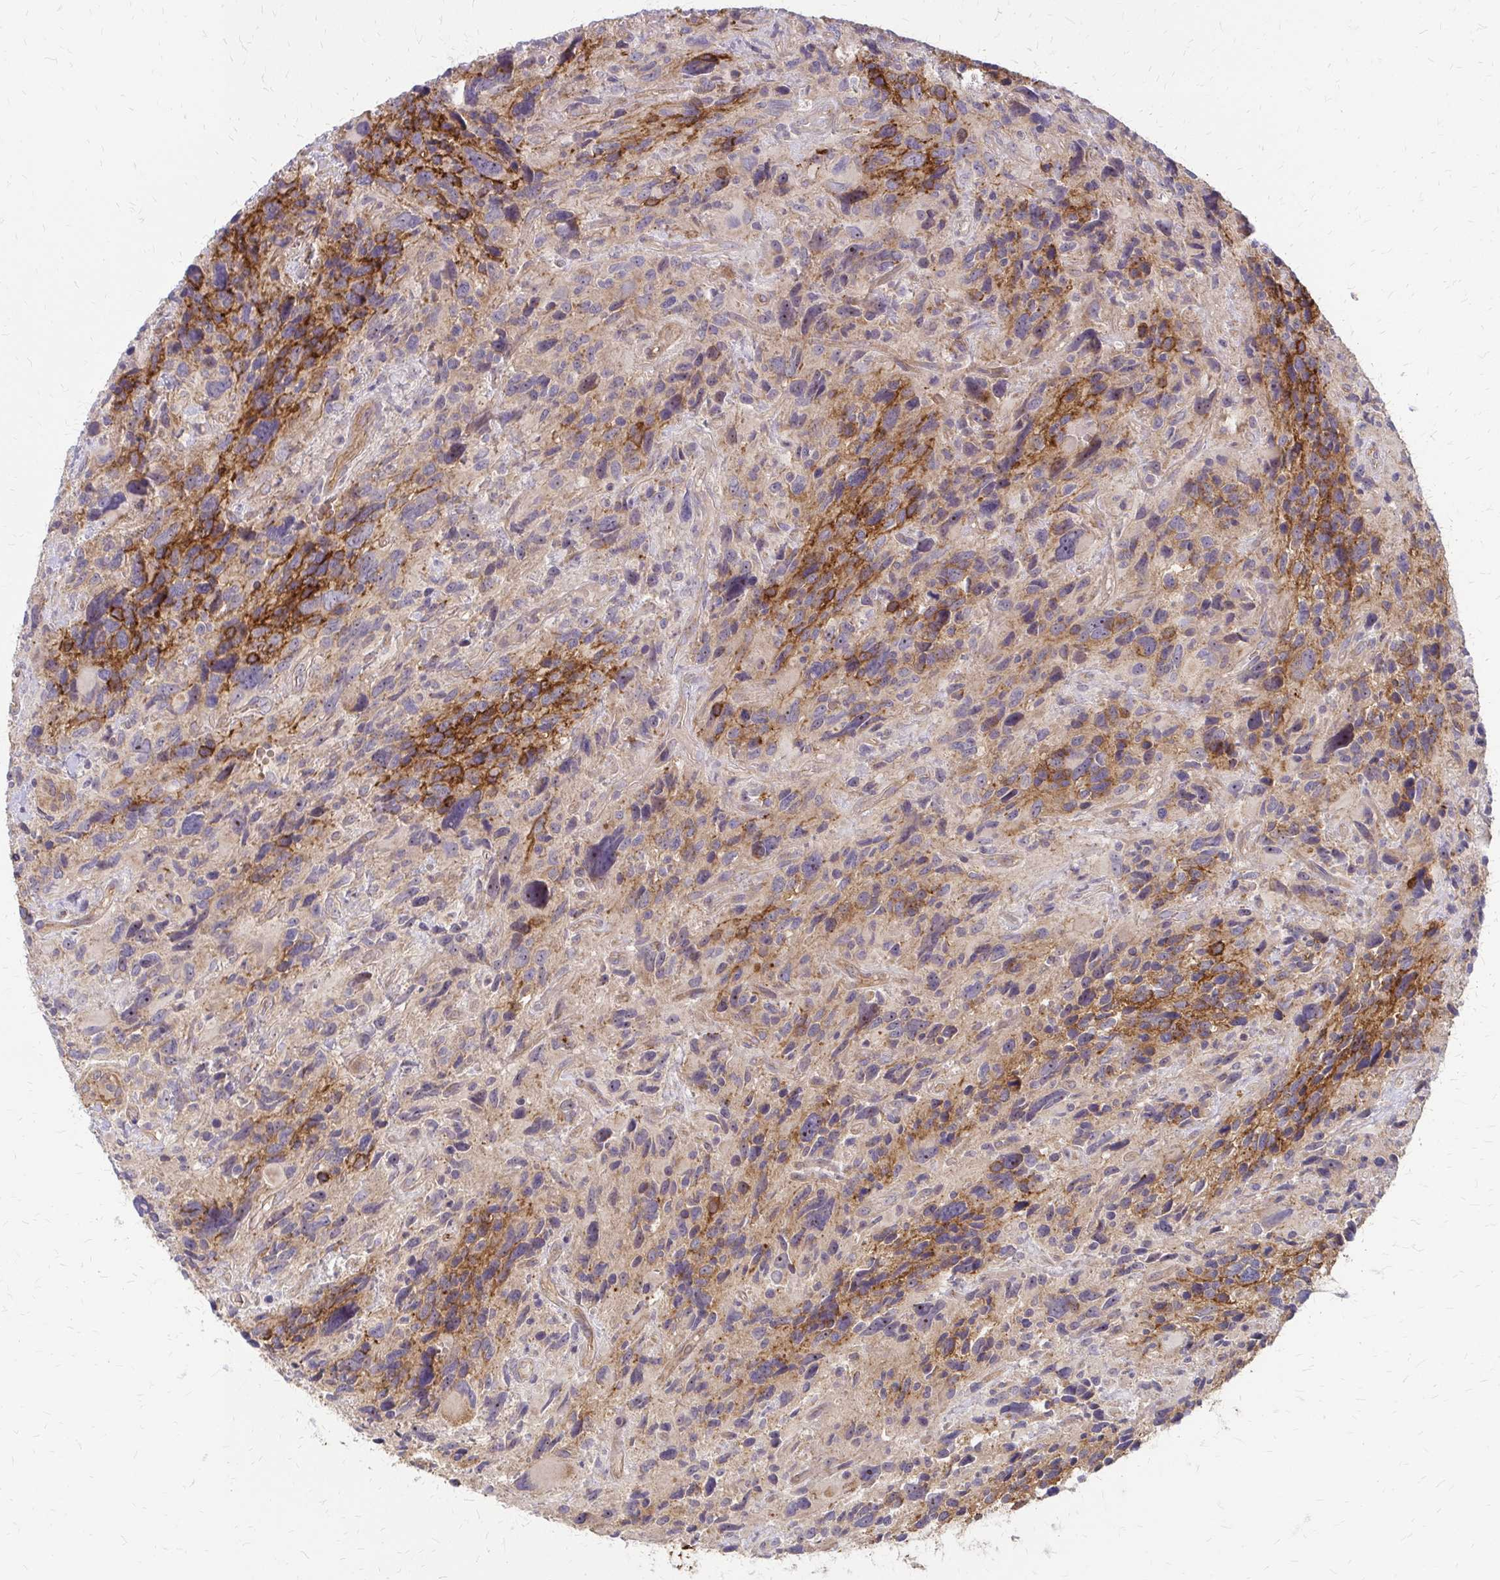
{"staining": {"intensity": "moderate", "quantity": "<25%", "location": "cytoplasmic/membranous"}, "tissue": "glioma", "cell_type": "Tumor cells", "image_type": "cancer", "snomed": [{"axis": "morphology", "description": "Glioma, malignant, High grade"}, {"axis": "topography", "description": "Brain"}], "caption": "An image of glioma stained for a protein exhibits moderate cytoplasmic/membranous brown staining in tumor cells. The protein of interest is shown in brown color, while the nuclei are stained blue.", "gene": "ZNF383", "patient": {"sex": "male", "age": 46}}